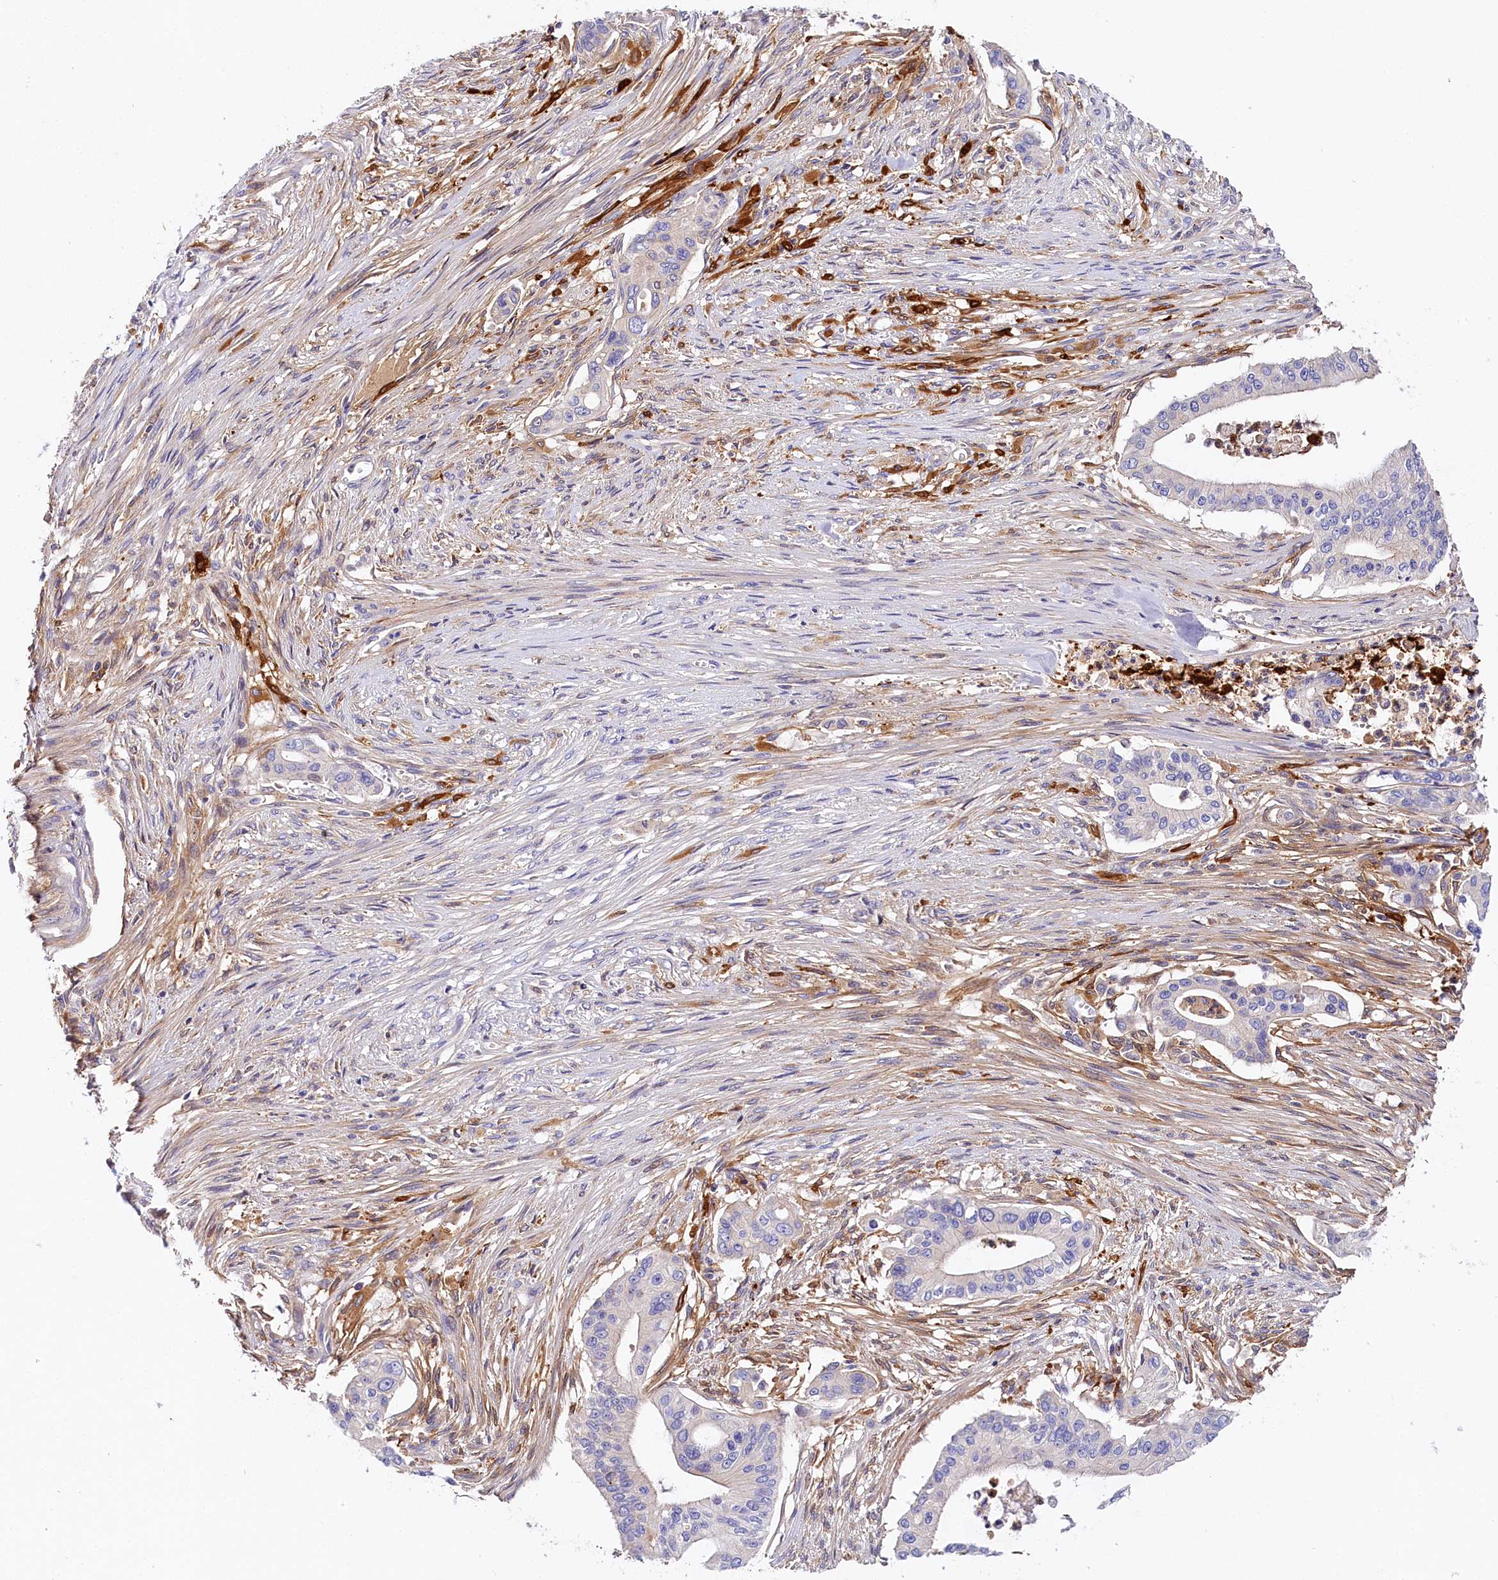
{"staining": {"intensity": "weak", "quantity": "<25%", "location": "cytoplasmic/membranous"}, "tissue": "pancreatic cancer", "cell_type": "Tumor cells", "image_type": "cancer", "snomed": [{"axis": "morphology", "description": "Adenocarcinoma, NOS"}, {"axis": "topography", "description": "Pancreas"}], "caption": "Tumor cells show no significant protein expression in pancreatic cancer (adenocarcinoma).", "gene": "KATNB1", "patient": {"sex": "male", "age": 46}}